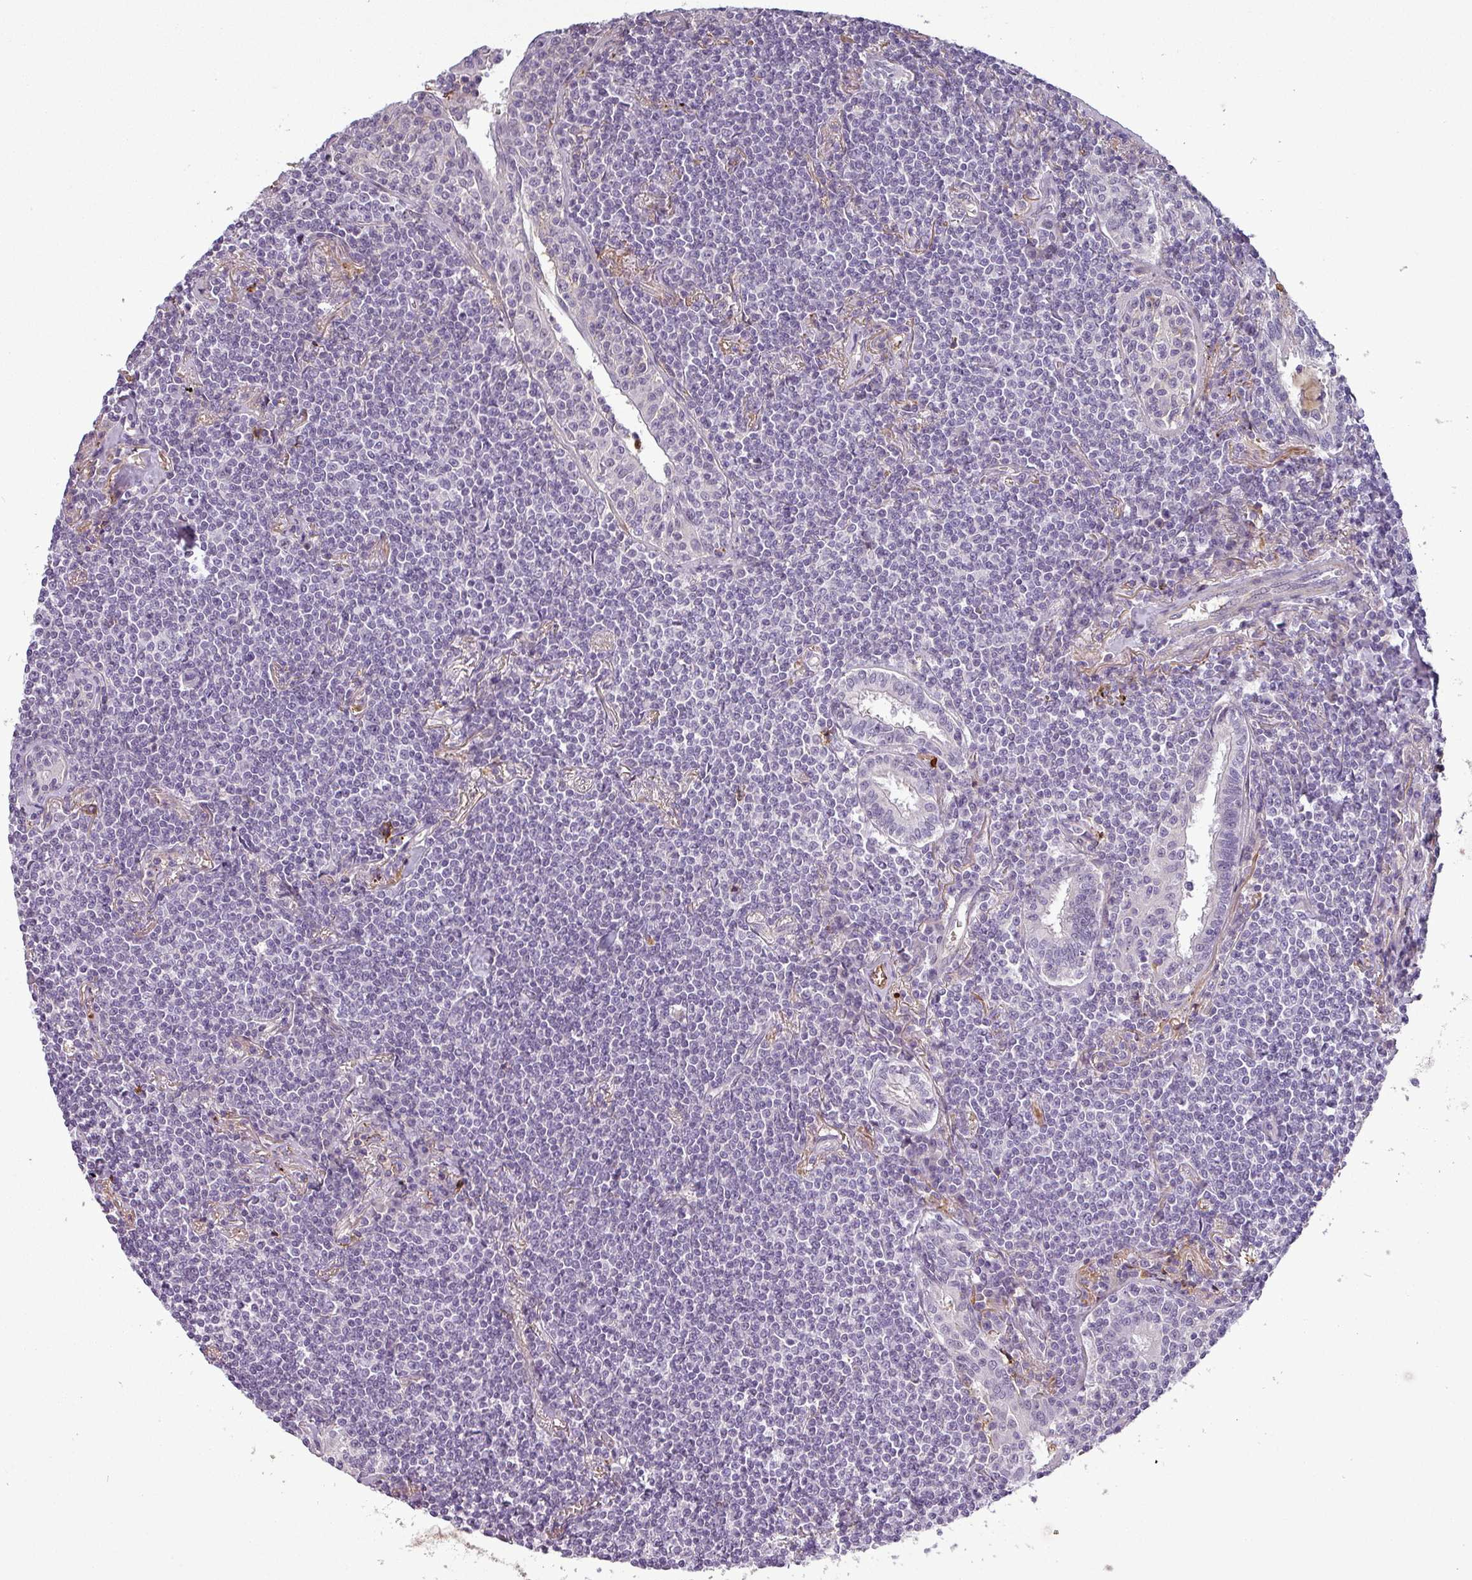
{"staining": {"intensity": "negative", "quantity": "none", "location": "none"}, "tissue": "lymphoma", "cell_type": "Tumor cells", "image_type": "cancer", "snomed": [{"axis": "morphology", "description": "Malignant lymphoma, non-Hodgkin's type, Low grade"}, {"axis": "topography", "description": "Lung"}], "caption": "Immunohistochemical staining of human lymphoma displays no significant expression in tumor cells. (Brightfield microscopy of DAB (3,3'-diaminobenzidine) immunohistochemistry (IHC) at high magnification).", "gene": "APOC1", "patient": {"sex": "female", "age": 71}}